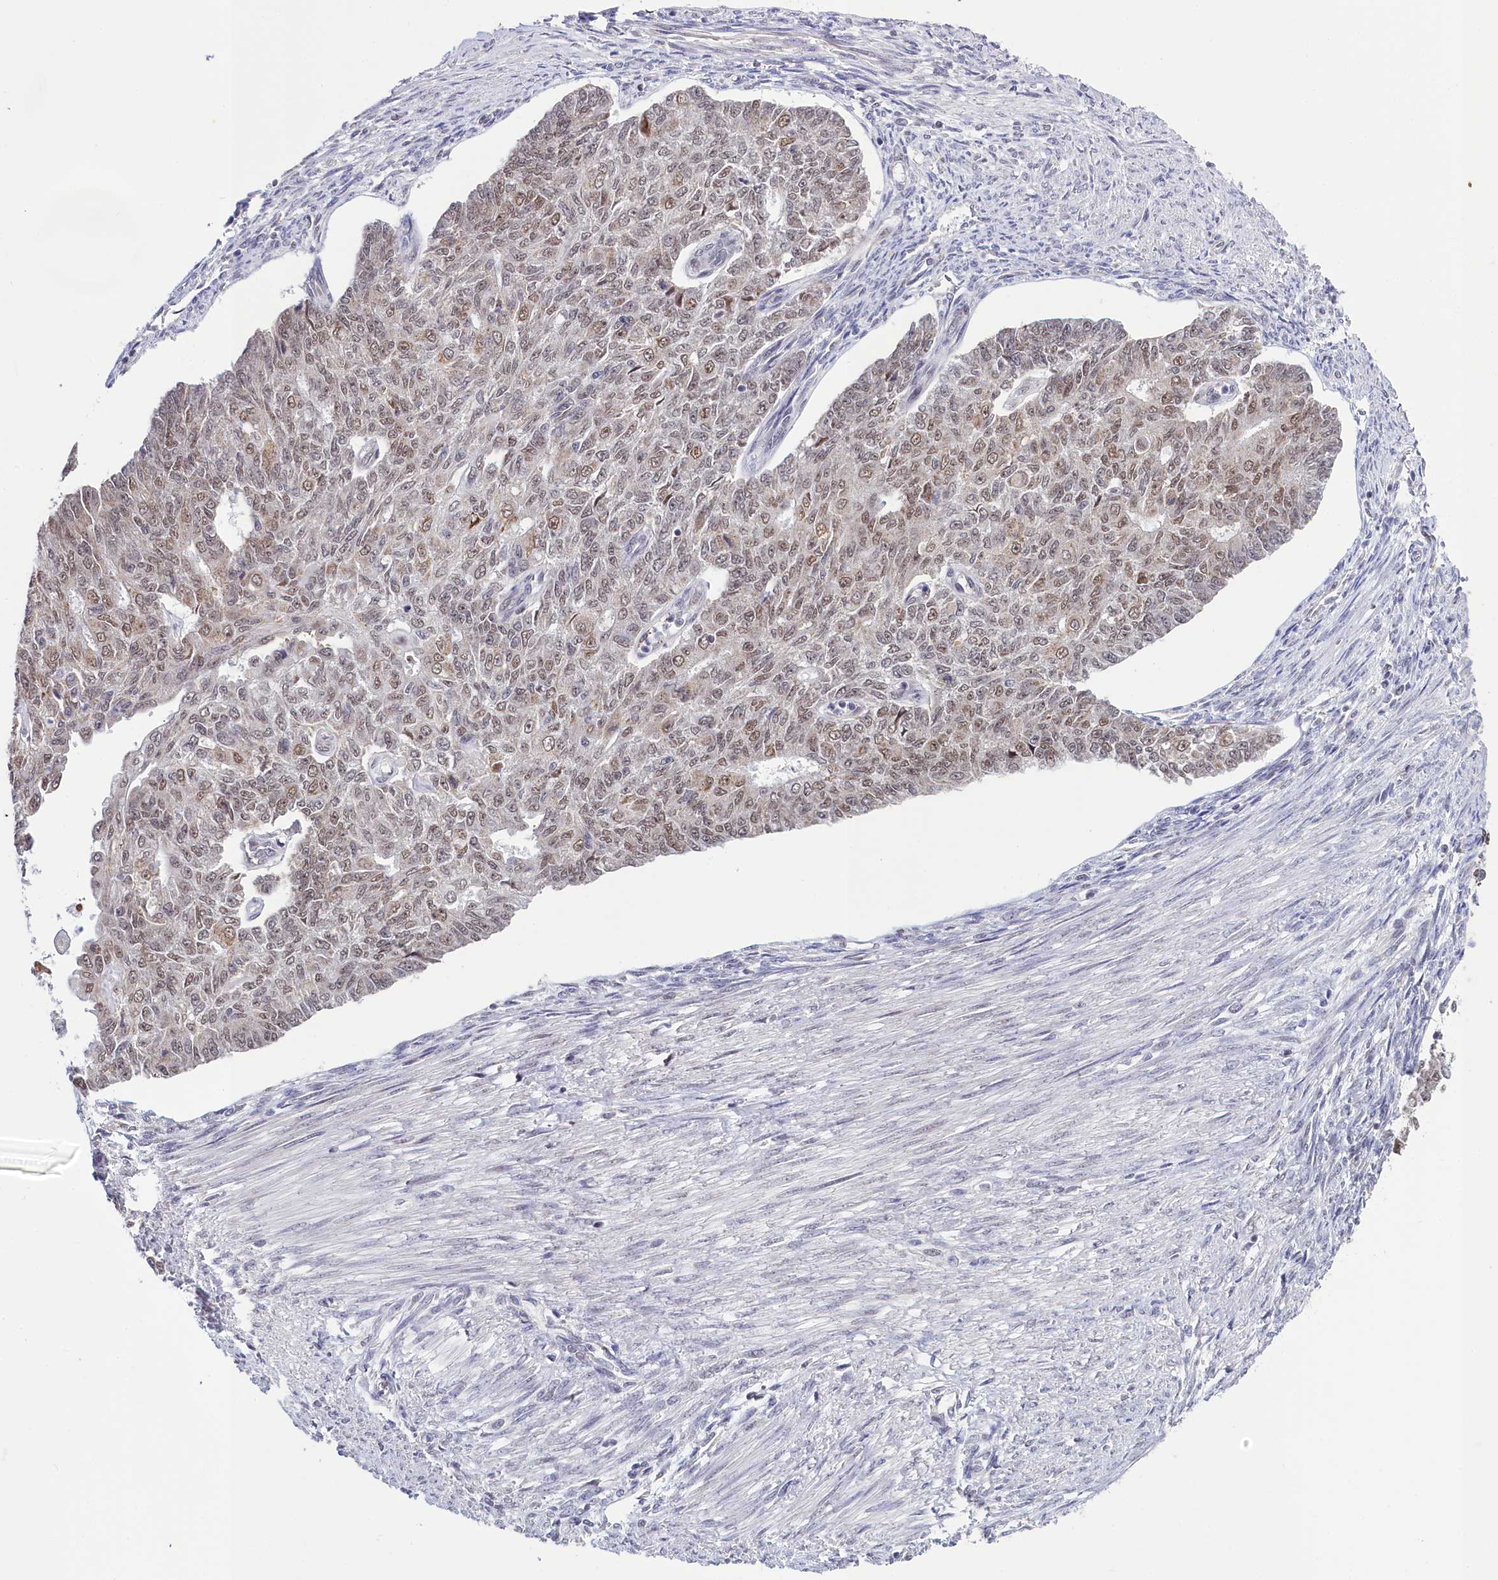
{"staining": {"intensity": "weak", "quantity": ">75%", "location": "nuclear"}, "tissue": "endometrial cancer", "cell_type": "Tumor cells", "image_type": "cancer", "snomed": [{"axis": "morphology", "description": "Adenocarcinoma, NOS"}, {"axis": "topography", "description": "Endometrium"}], "caption": "Human endometrial adenocarcinoma stained with a protein marker exhibits weak staining in tumor cells.", "gene": "PPHLN1", "patient": {"sex": "female", "age": 32}}